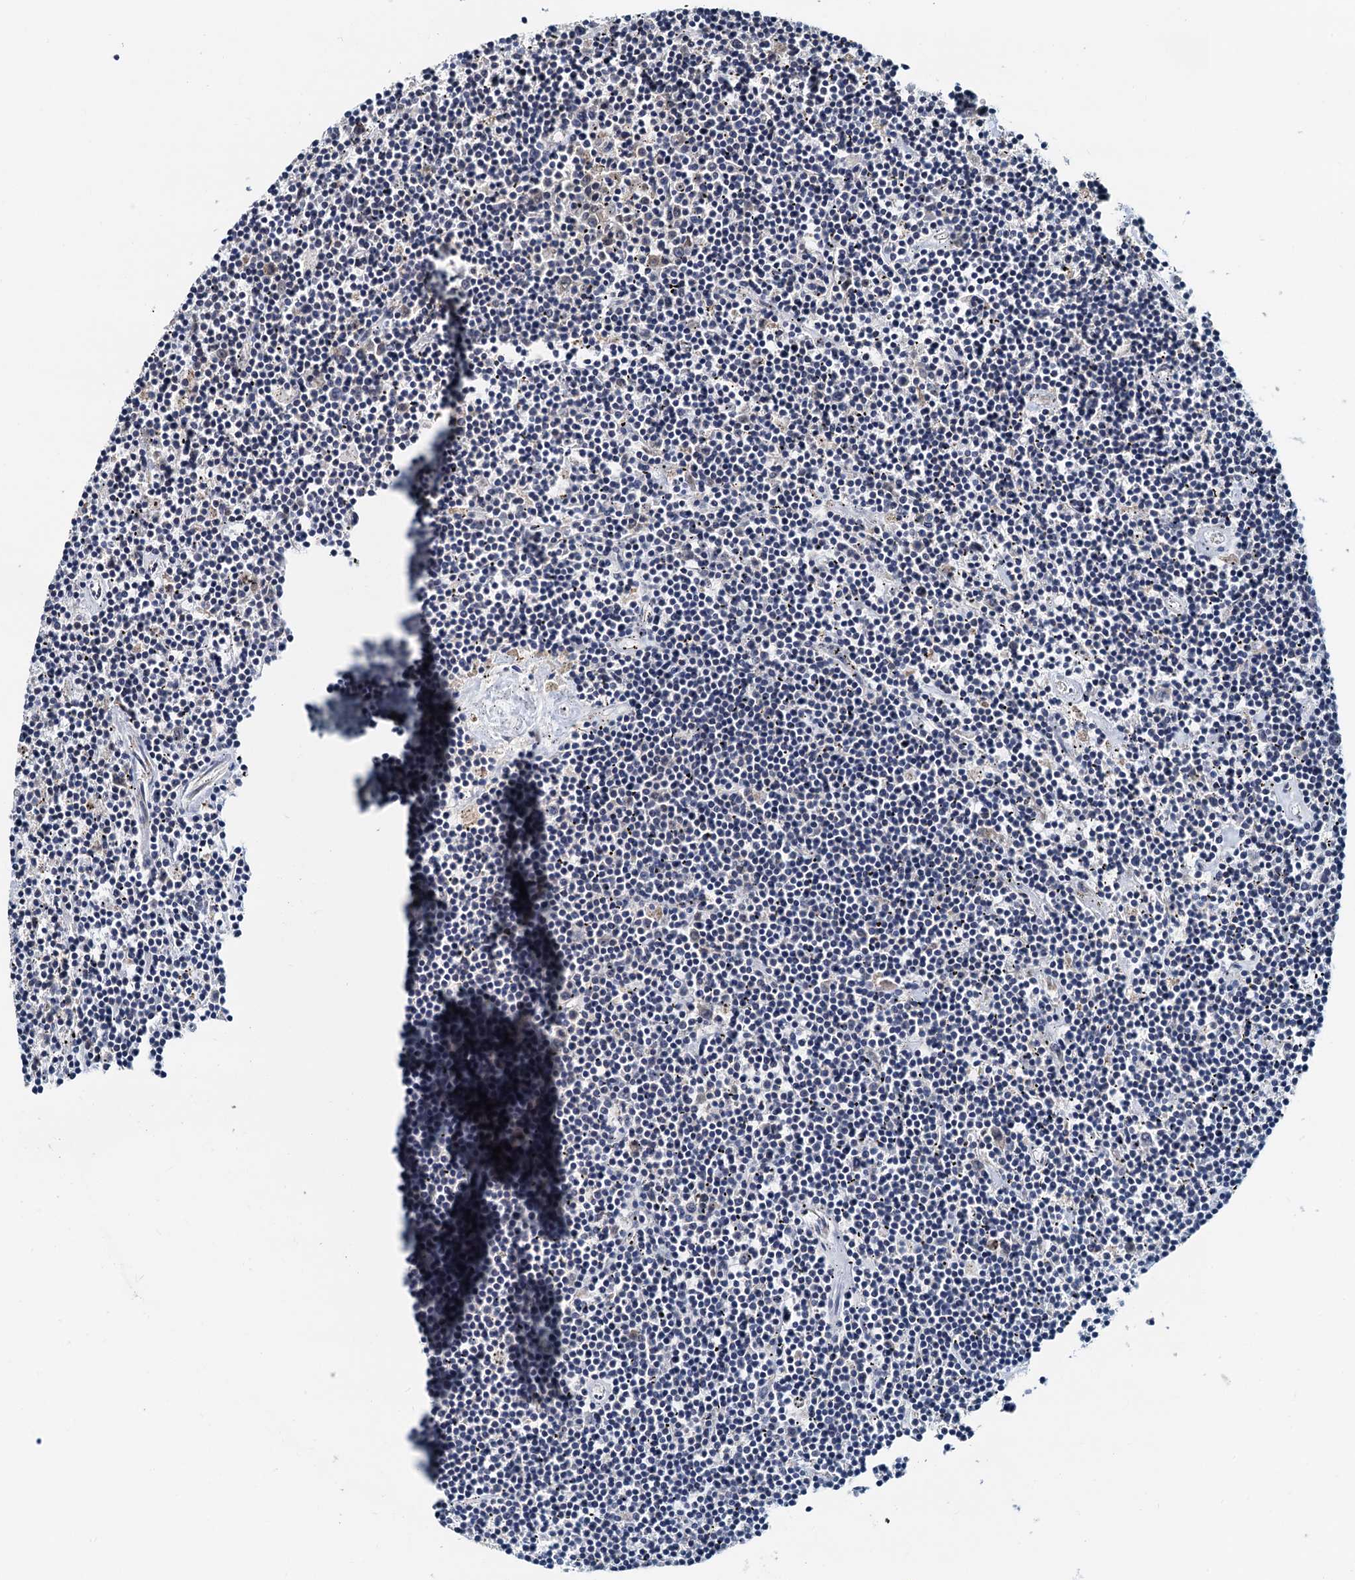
{"staining": {"intensity": "negative", "quantity": "none", "location": "none"}, "tissue": "lymphoma", "cell_type": "Tumor cells", "image_type": "cancer", "snomed": [{"axis": "morphology", "description": "Malignant lymphoma, non-Hodgkin's type, Low grade"}, {"axis": "topography", "description": "Spleen"}], "caption": "Human low-grade malignant lymphoma, non-Hodgkin's type stained for a protein using immunohistochemistry shows no staining in tumor cells.", "gene": "MCMBP", "patient": {"sex": "male", "age": 76}}